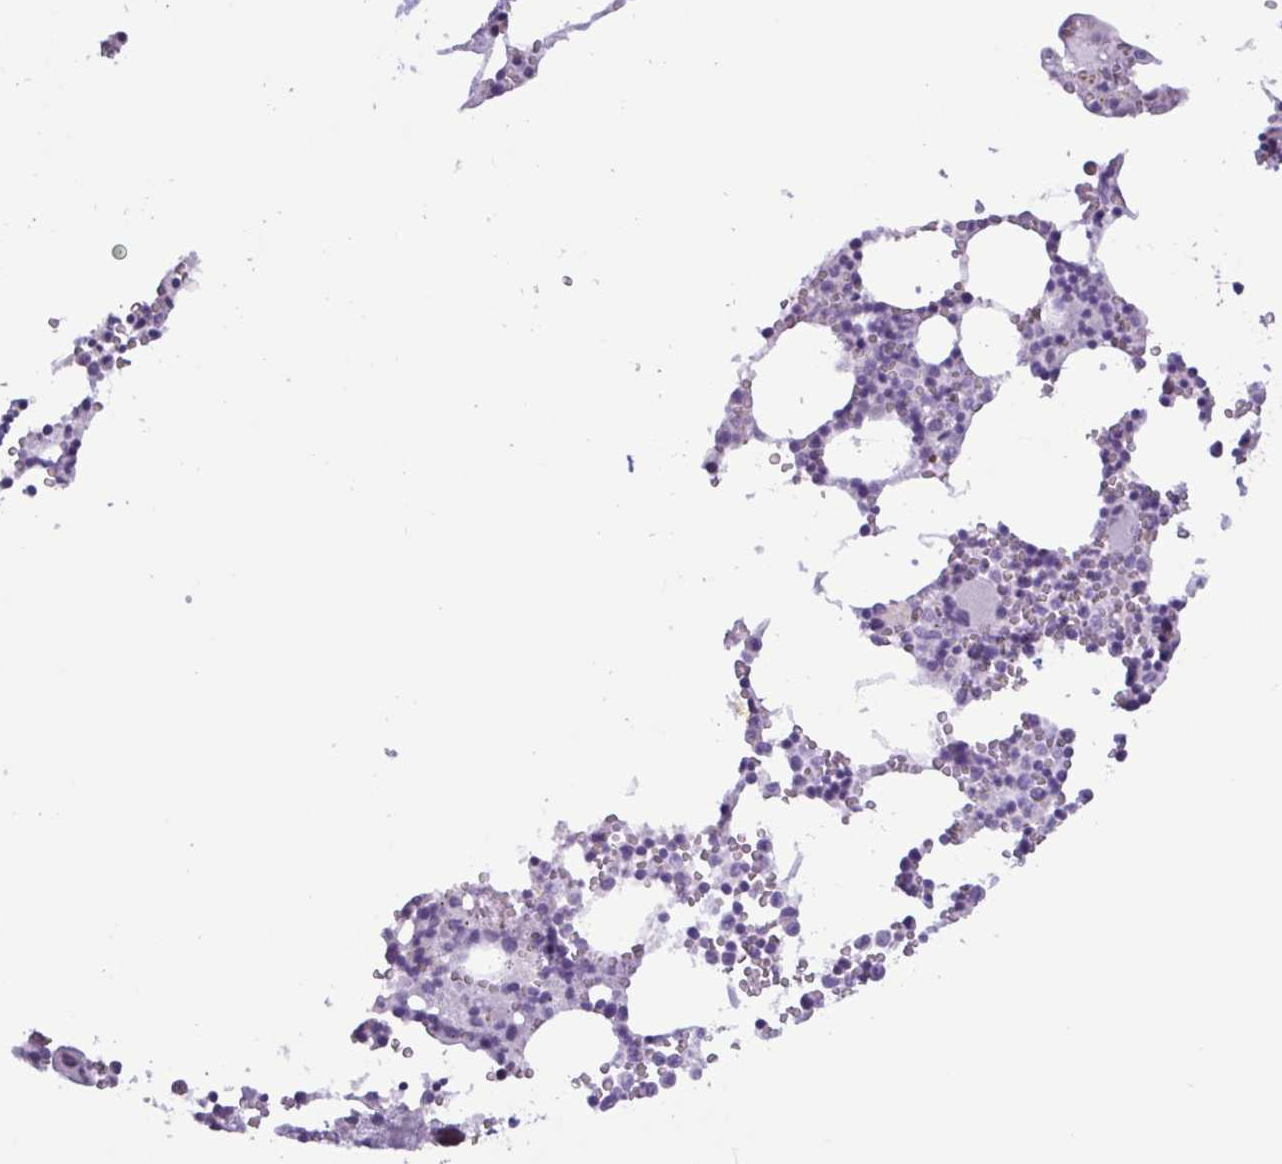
{"staining": {"intensity": "negative", "quantity": "none", "location": "none"}, "tissue": "bone marrow", "cell_type": "Hematopoietic cells", "image_type": "normal", "snomed": [{"axis": "morphology", "description": "Normal tissue, NOS"}, {"axis": "topography", "description": "Bone marrow"}], "caption": "Immunohistochemistry (IHC) of benign bone marrow displays no positivity in hematopoietic cells.", "gene": "LTF", "patient": {"sex": "male", "age": 54}}